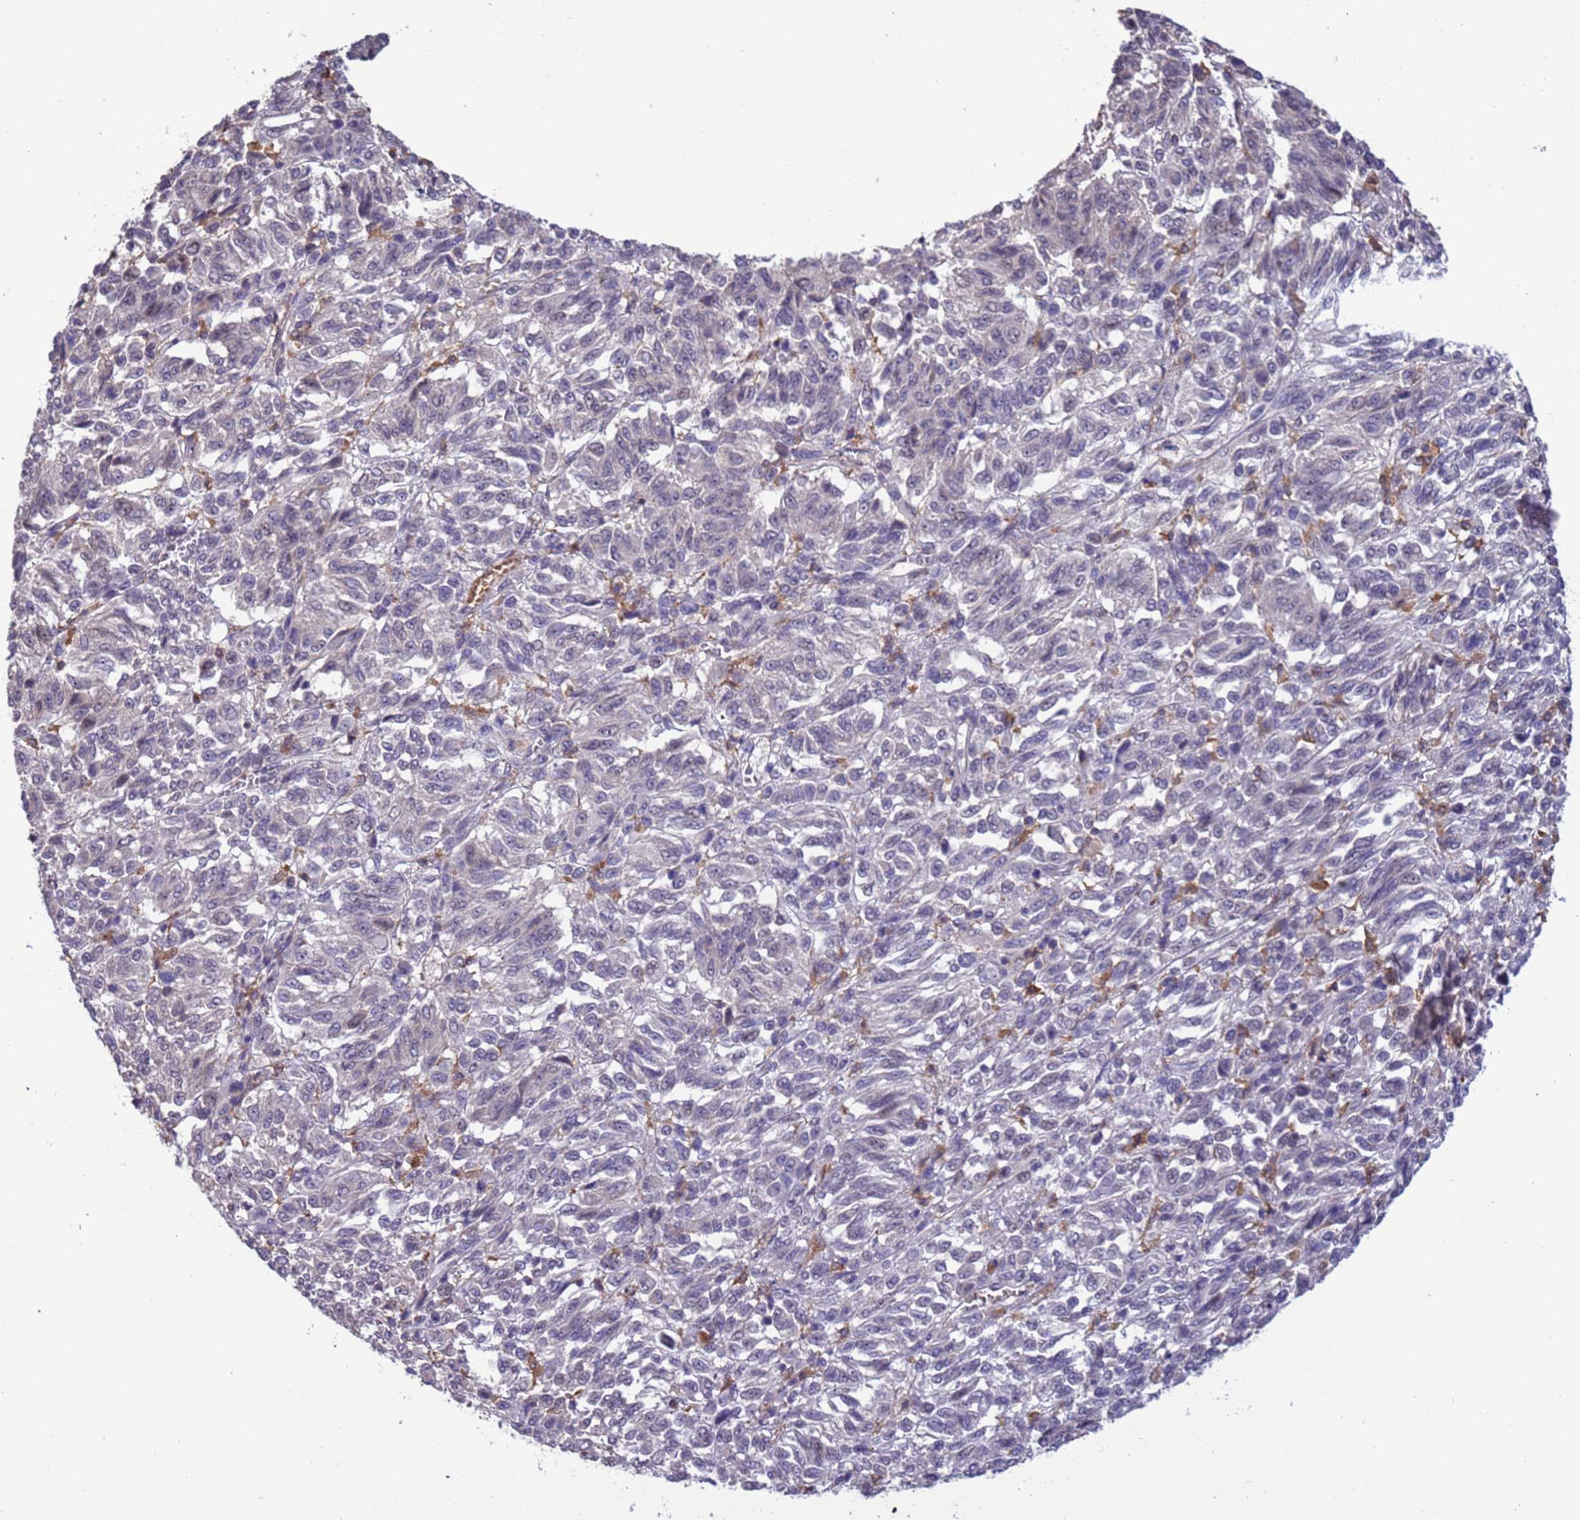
{"staining": {"intensity": "negative", "quantity": "none", "location": "none"}, "tissue": "melanoma", "cell_type": "Tumor cells", "image_type": "cancer", "snomed": [{"axis": "morphology", "description": "Malignant melanoma, Metastatic site"}, {"axis": "topography", "description": "Lung"}], "caption": "Immunohistochemistry (IHC) histopathology image of neoplastic tissue: human malignant melanoma (metastatic site) stained with DAB (3,3'-diaminobenzidine) exhibits no significant protein staining in tumor cells. (Stains: DAB IHC with hematoxylin counter stain, Microscopy: brightfield microscopy at high magnification).", "gene": "AMPD3", "patient": {"sex": "male", "age": 64}}